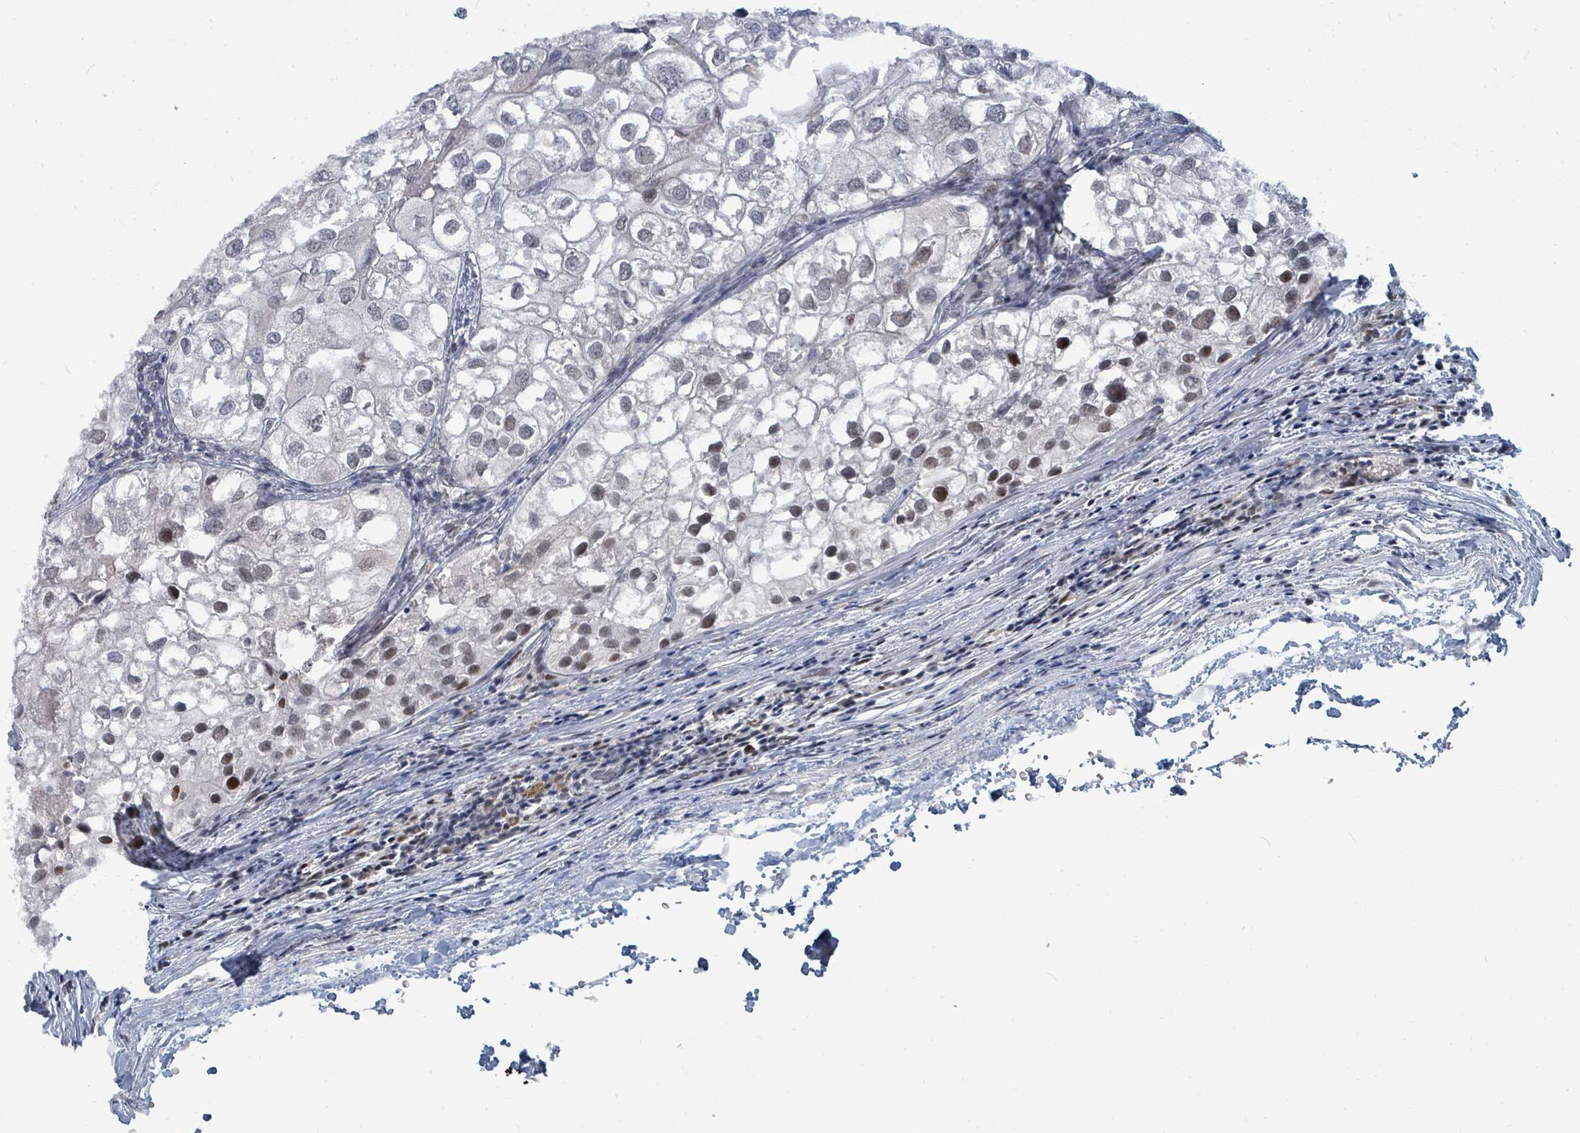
{"staining": {"intensity": "weak", "quantity": "<25%", "location": "nuclear"}, "tissue": "urothelial cancer", "cell_type": "Tumor cells", "image_type": "cancer", "snomed": [{"axis": "morphology", "description": "Urothelial carcinoma, High grade"}, {"axis": "topography", "description": "Urinary bladder"}], "caption": "A photomicrograph of human urothelial carcinoma (high-grade) is negative for staining in tumor cells.", "gene": "UCK1", "patient": {"sex": "male", "age": 64}}